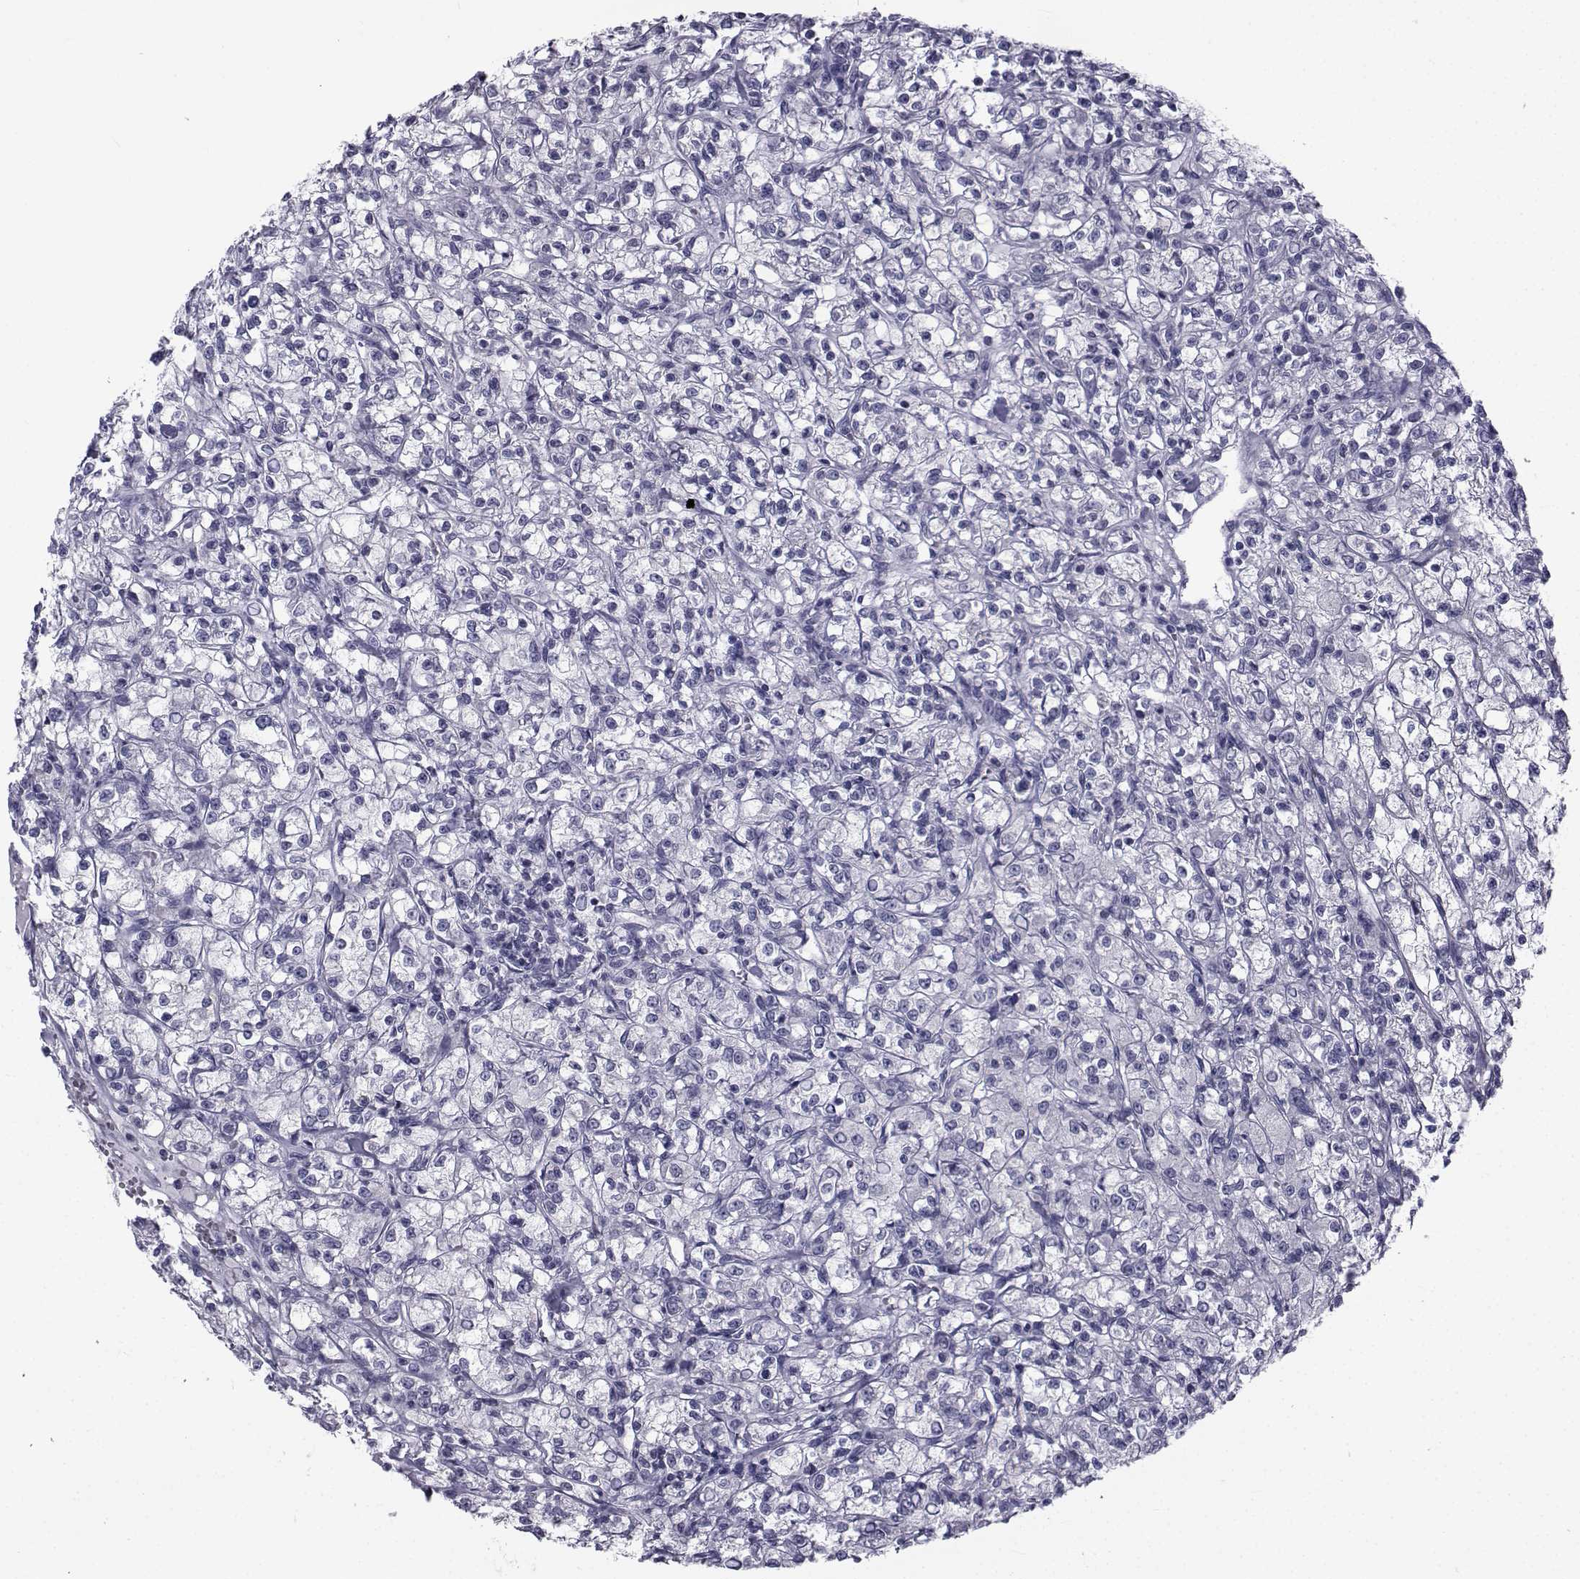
{"staining": {"intensity": "negative", "quantity": "none", "location": "none"}, "tissue": "renal cancer", "cell_type": "Tumor cells", "image_type": "cancer", "snomed": [{"axis": "morphology", "description": "Adenocarcinoma, NOS"}, {"axis": "topography", "description": "Kidney"}], "caption": "Protein analysis of renal cancer demonstrates no significant expression in tumor cells.", "gene": "FDXR", "patient": {"sex": "female", "age": 59}}